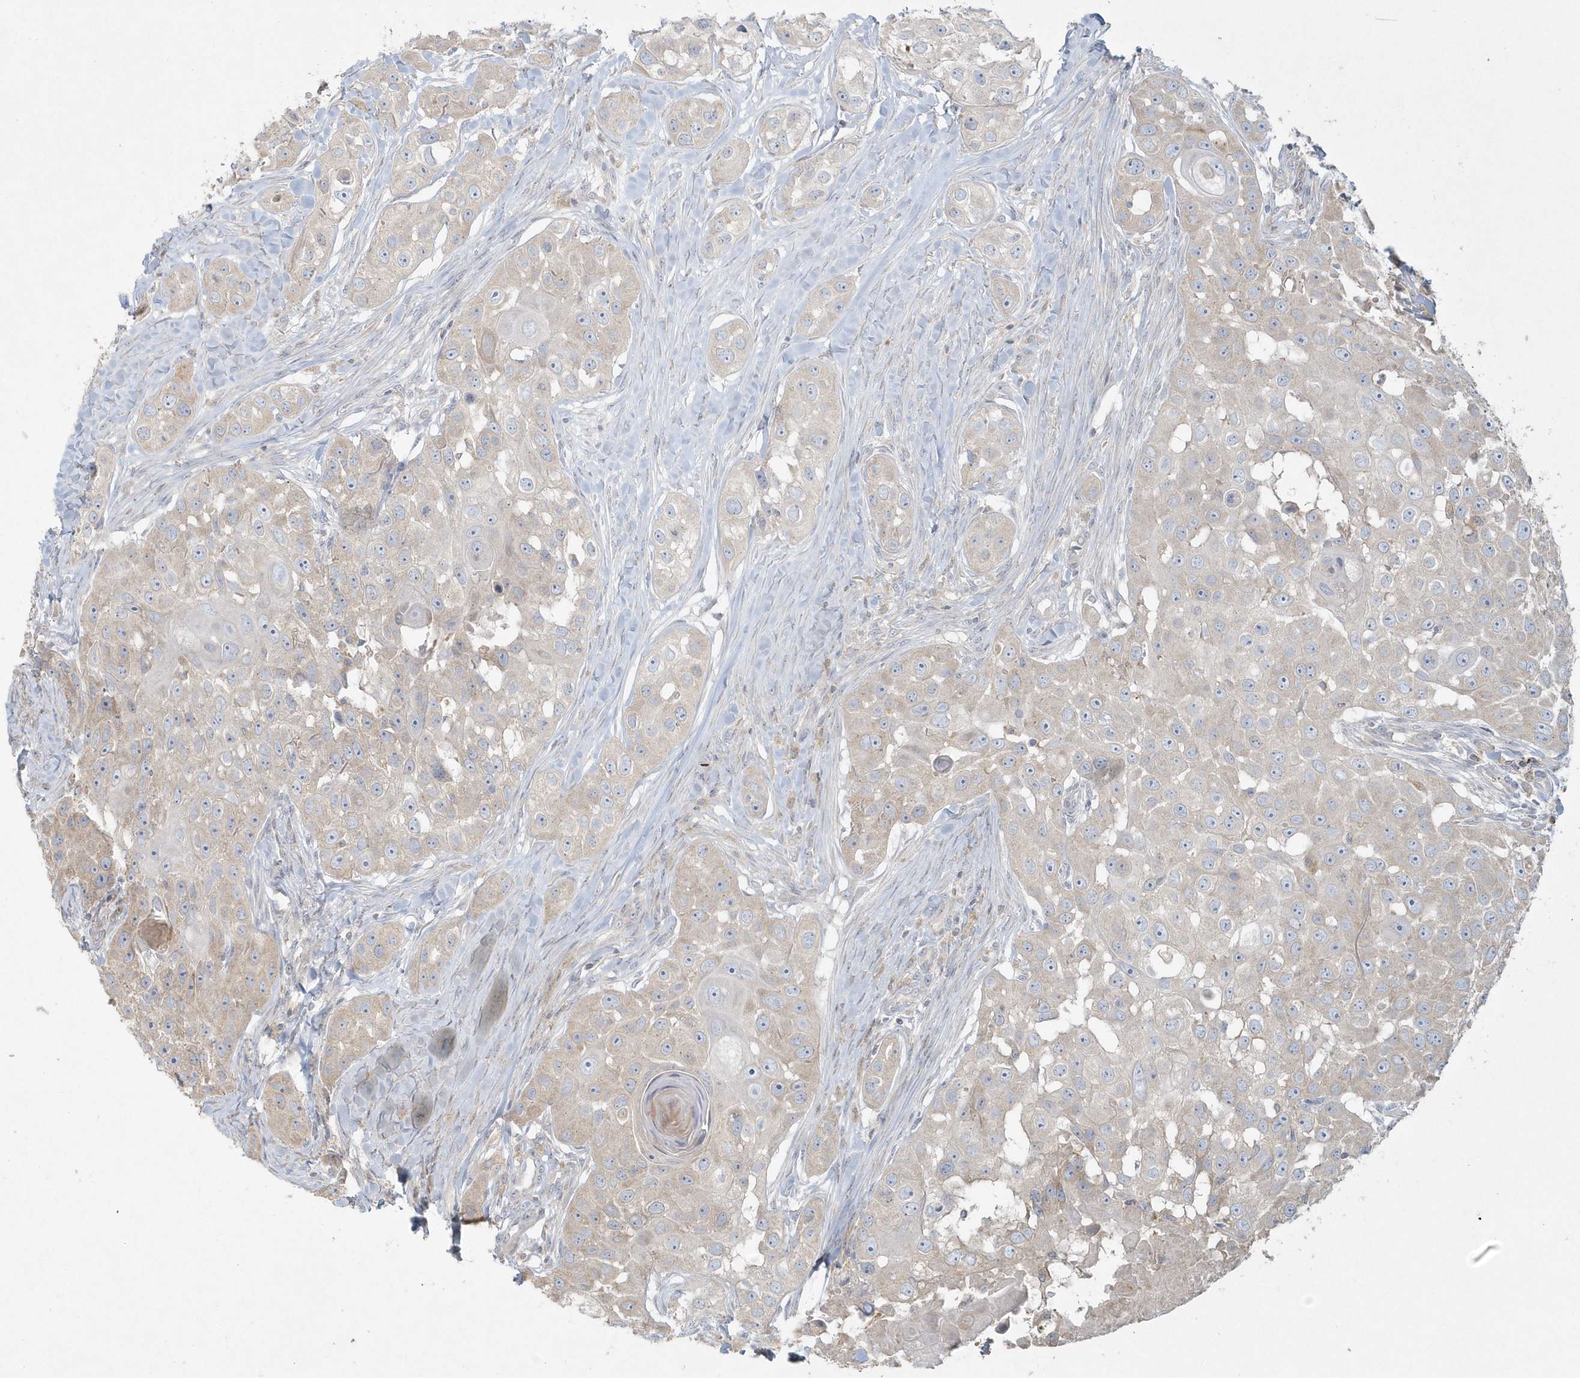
{"staining": {"intensity": "weak", "quantity": "<25%", "location": "cytoplasmic/membranous"}, "tissue": "head and neck cancer", "cell_type": "Tumor cells", "image_type": "cancer", "snomed": [{"axis": "morphology", "description": "Normal tissue, NOS"}, {"axis": "morphology", "description": "Squamous cell carcinoma, NOS"}, {"axis": "topography", "description": "Skeletal muscle"}, {"axis": "topography", "description": "Head-Neck"}], "caption": "Immunohistochemistry photomicrograph of head and neck squamous cell carcinoma stained for a protein (brown), which shows no expression in tumor cells.", "gene": "BLTP3A", "patient": {"sex": "male", "age": 51}}